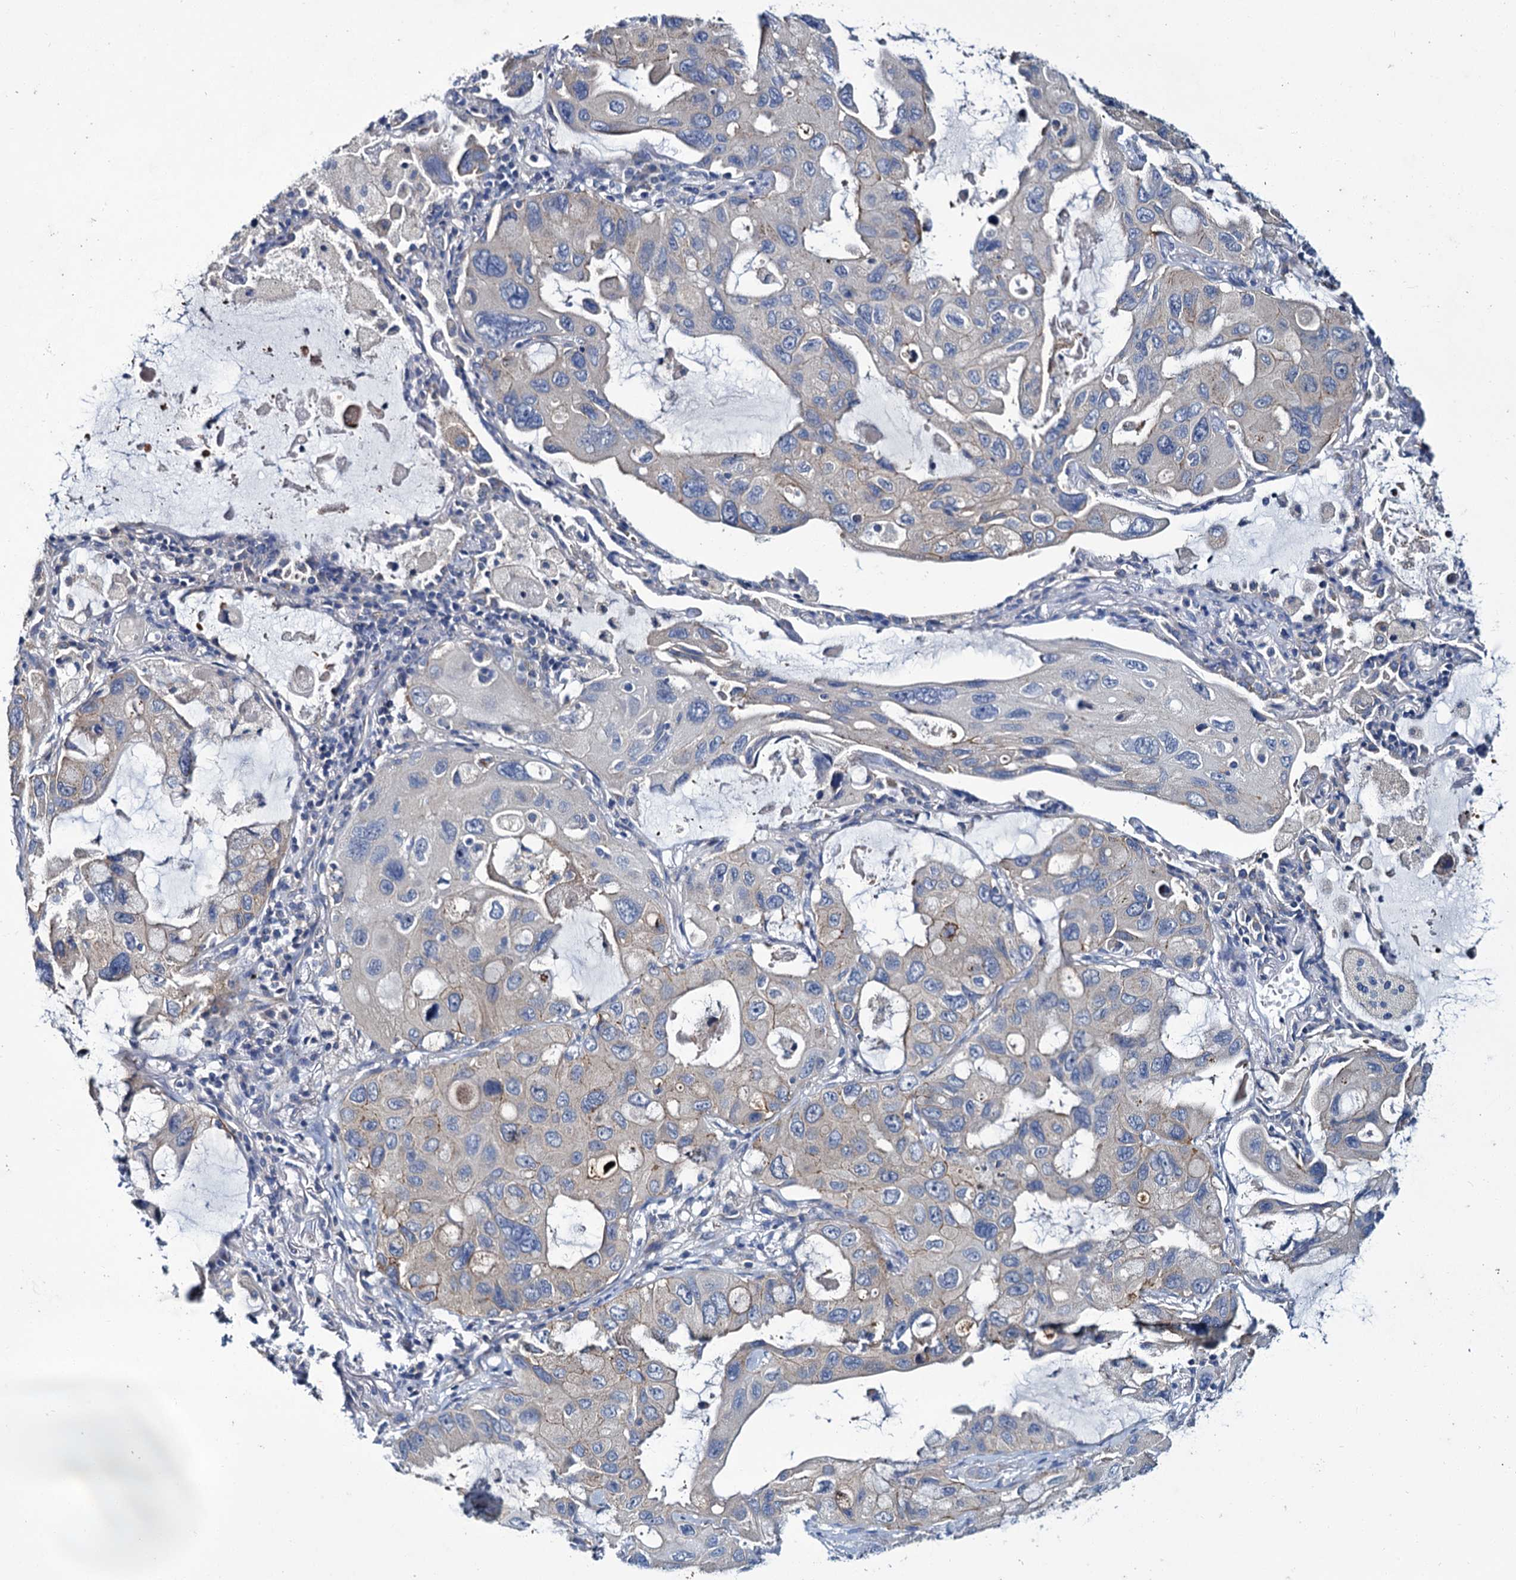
{"staining": {"intensity": "weak", "quantity": "<25%", "location": "cytoplasmic/membranous"}, "tissue": "lung cancer", "cell_type": "Tumor cells", "image_type": "cancer", "snomed": [{"axis": "morphology", "description": "Squamous cell carcinoma, NOS"}, {"axis": "topography", "description": "Lung"}], "caption": "IHC photomicrograph of neoplastic tissue: human squamous cell carcinoma (lung) stained with DAB shows no significant protein staining in tumor cells.", "gene": "CEP295", "patient": {"sex": "female", "age": 73}}